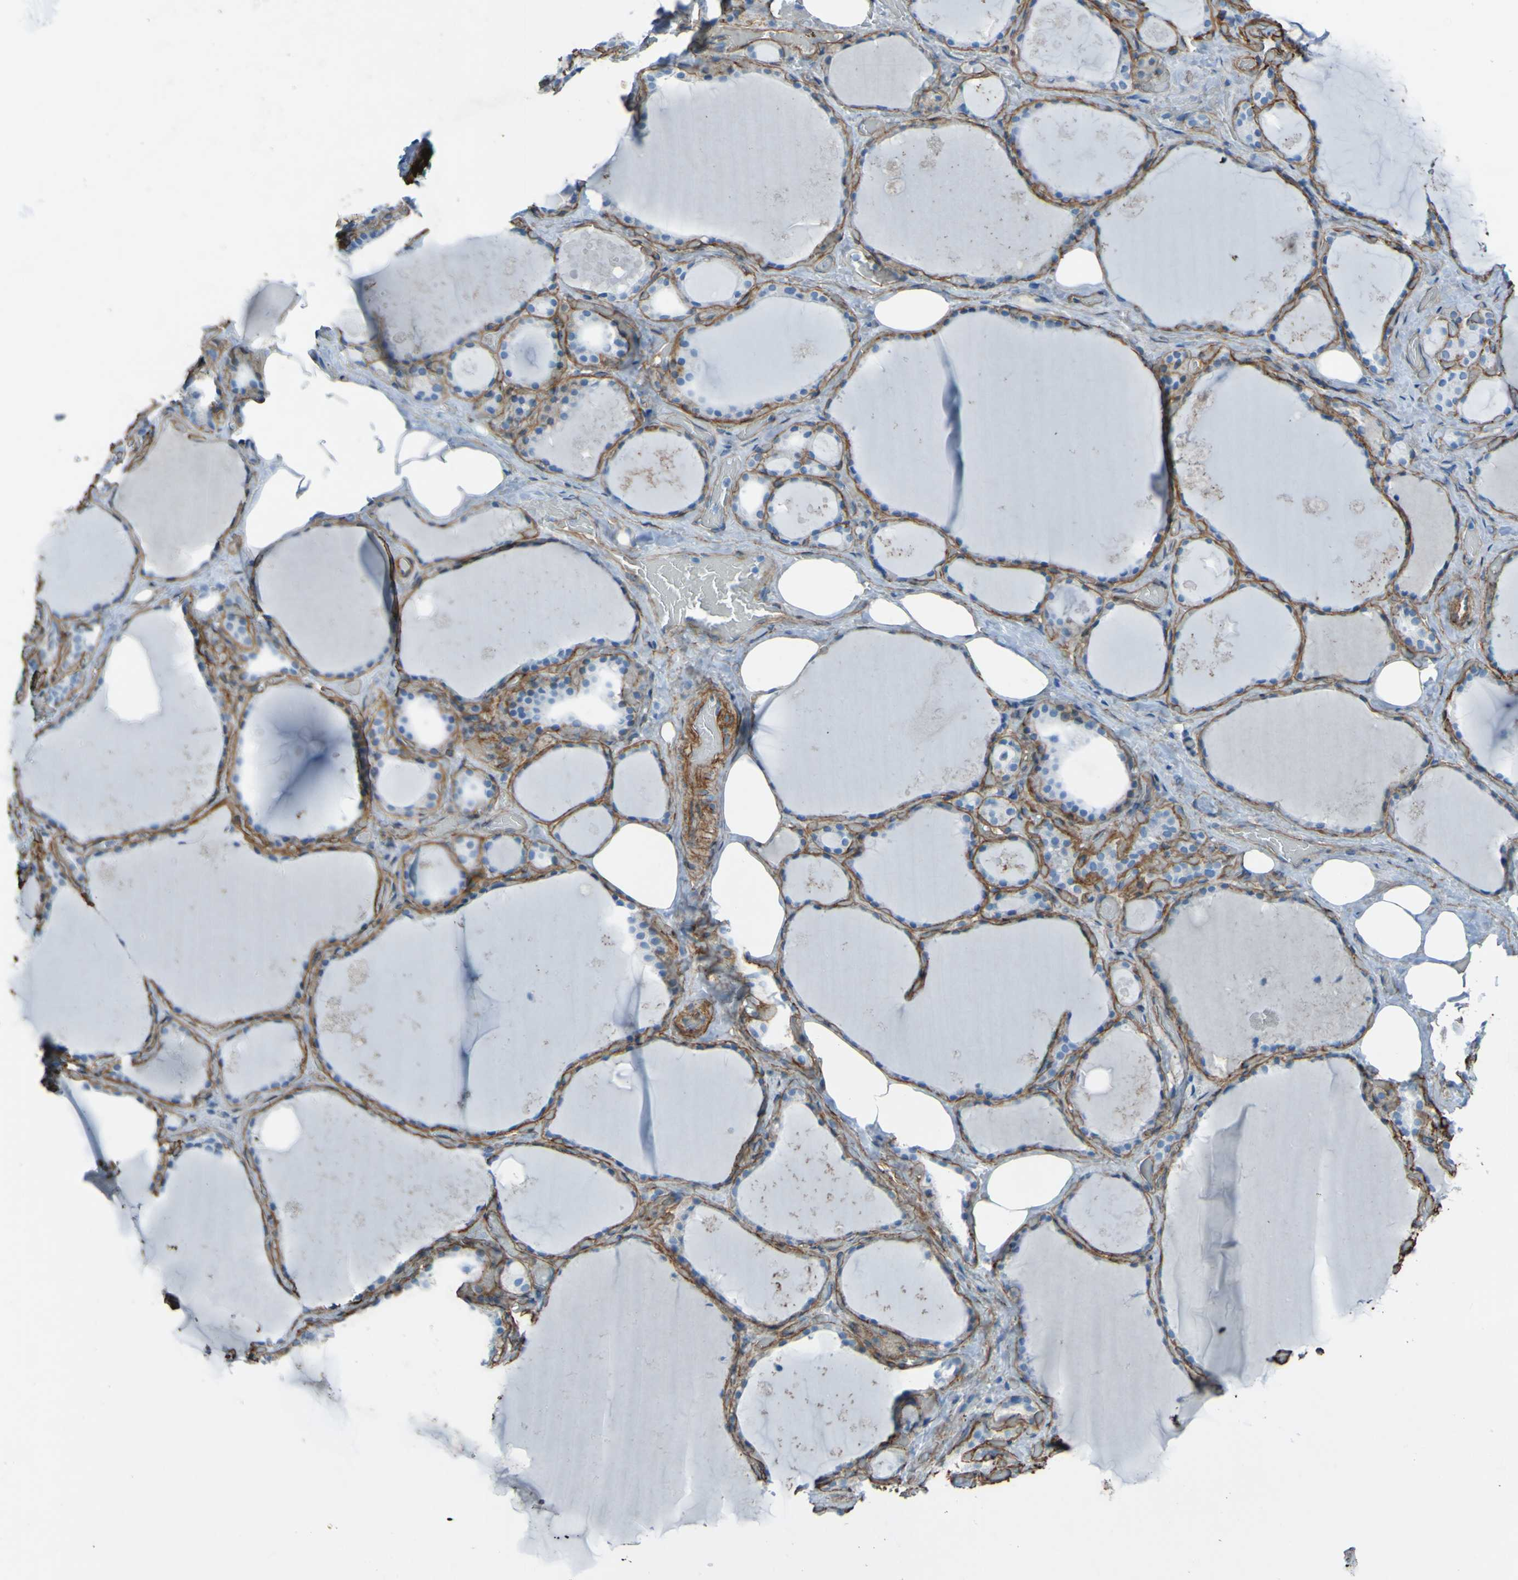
{"staining": {"intensity": "negative", "quantity": "none", "location": "none"}, "tissue": "thyroid gland", "cell_type": "Glandular cells", "image_type": "normal", "snomed": [{"axis": "morphology", "description": "Normal tissue, NOS"}, {"axis": "topography", "description": "Thyroid gland"}], "caption": "The micrograph reveals no significant expression in glandular cells of thyroid gland. (DAB (3,3'-diaminobenzidine) IHC, high magnification).", "gene": "COL4A2", "patient": {"sex": "male", "age": 61}}